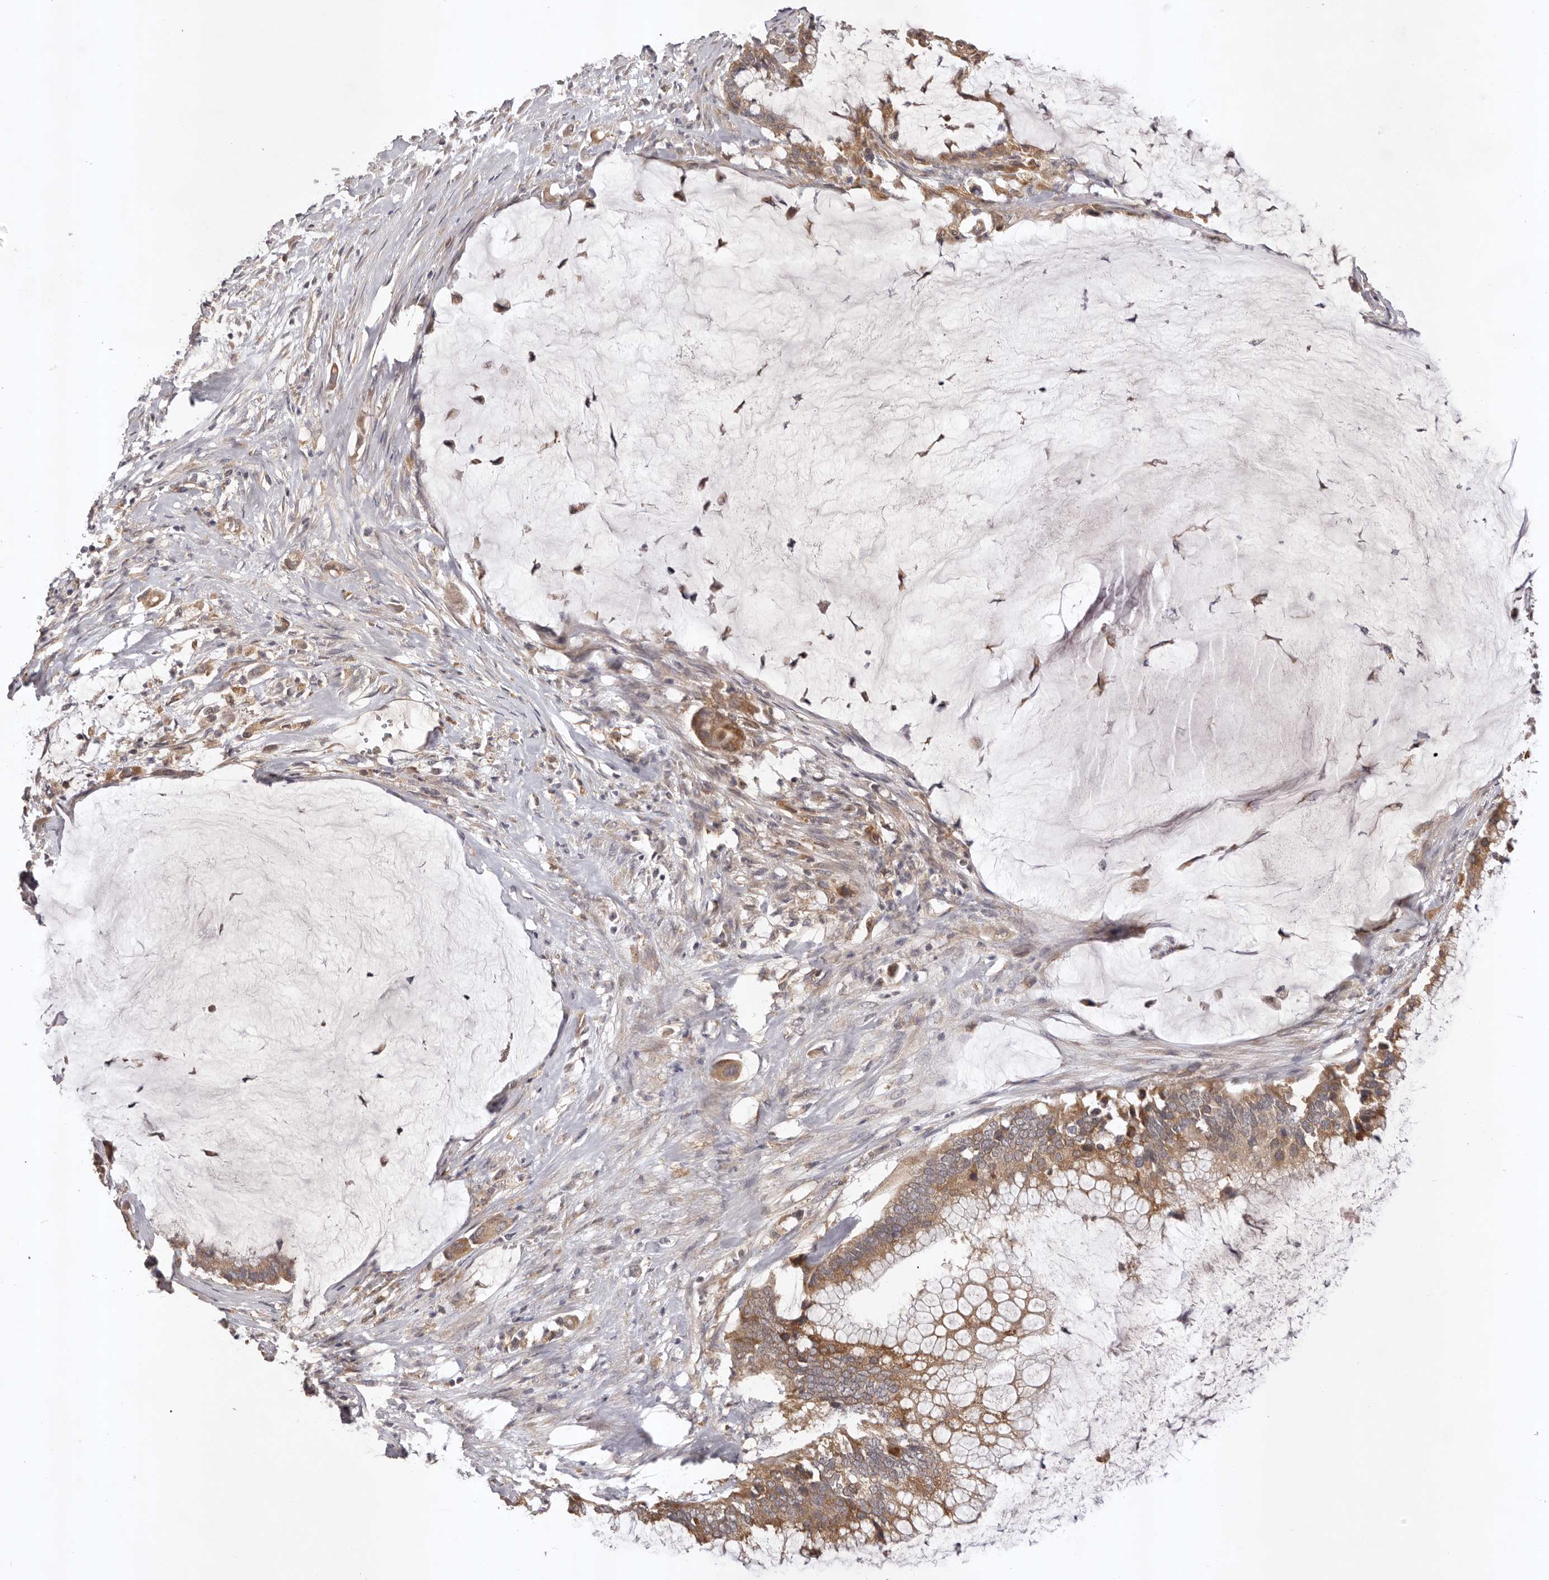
{"staining": {"intensity": "moderate", "quantity": ">75%", "location": "cytoplasmic/membranous"}, "tissue": "pancreatic cancer", "cell_type": "Tumor cells", "image_type": "cancer", "snomed": [{"axis": "morphology", "description": "Adenocarcinoma, NOS"}, {"axis": "topography", "description": "Pancreas"}], "caption": "Human pancreatic adenocarcinoma stained with a brown dye exhibits moderate cytoplasmic/membranous positive positivity in about >75% of tumor cells.", "gene": "UBR2", "patient": {"sex": "male", "age": 41}}